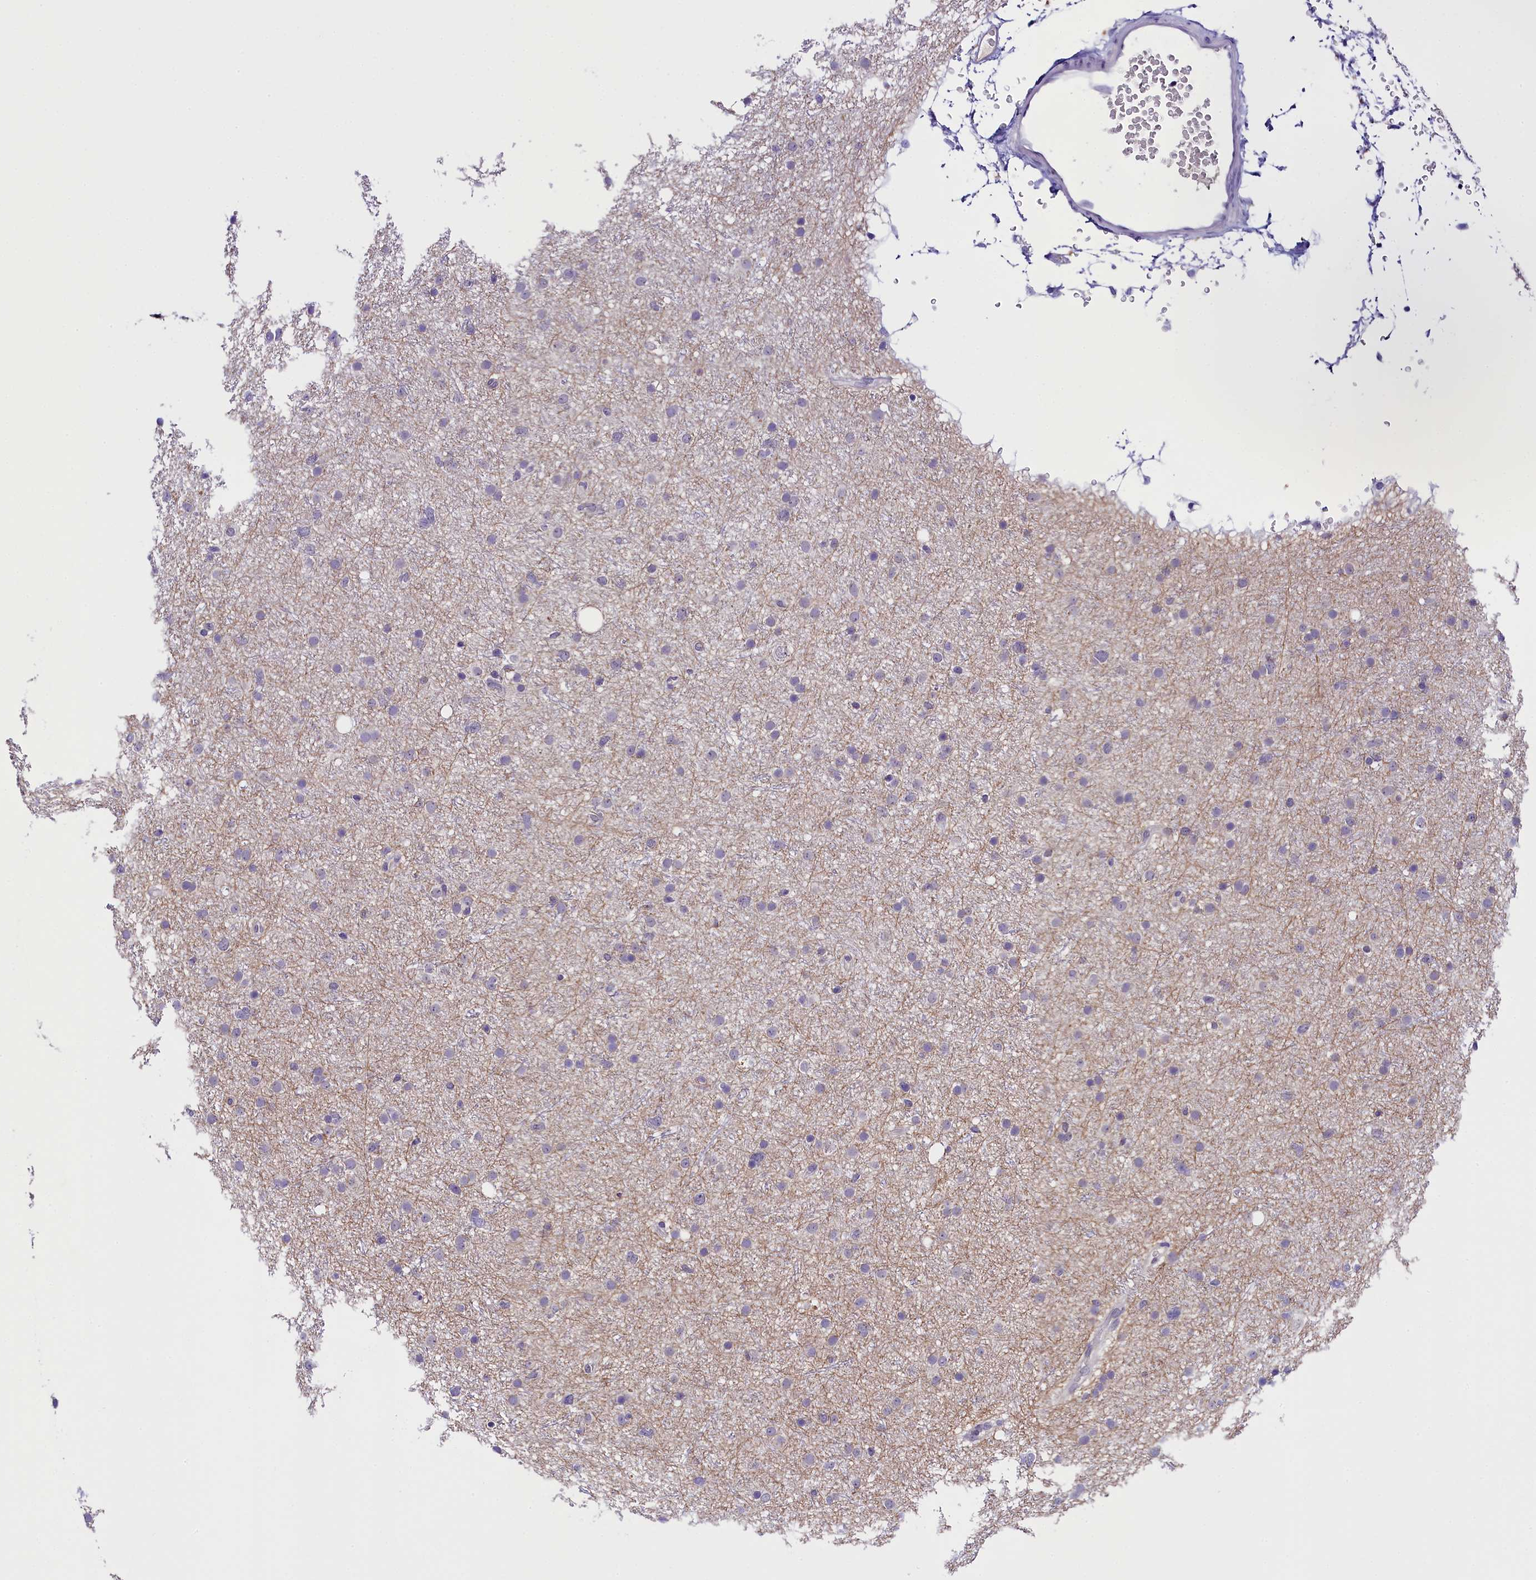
{"staining": {"intensity": "negative", "quantity": "none", "location": "none"}, "tissue": "glioma", "cell_type": "Tumor cells", "image_type": "cancer", "snomed": [{"axis": "morphology", "description": "Glioma, malignant, Low grade"}, {"axis": "topography", "description": "Cerebral cortex"}], "caption": "Tumor cells are negative for brown protein staining in malignant glioma (low-grade). The staining was performed using DAB (3,3'-diaminobenzidine) to visualize the protein expression in brown, while the nuclei were stained in blue with hematoxylin (Magnification: 20x).", "gene": "IQCN", "patient": {"sex": "female", "age": 39}}